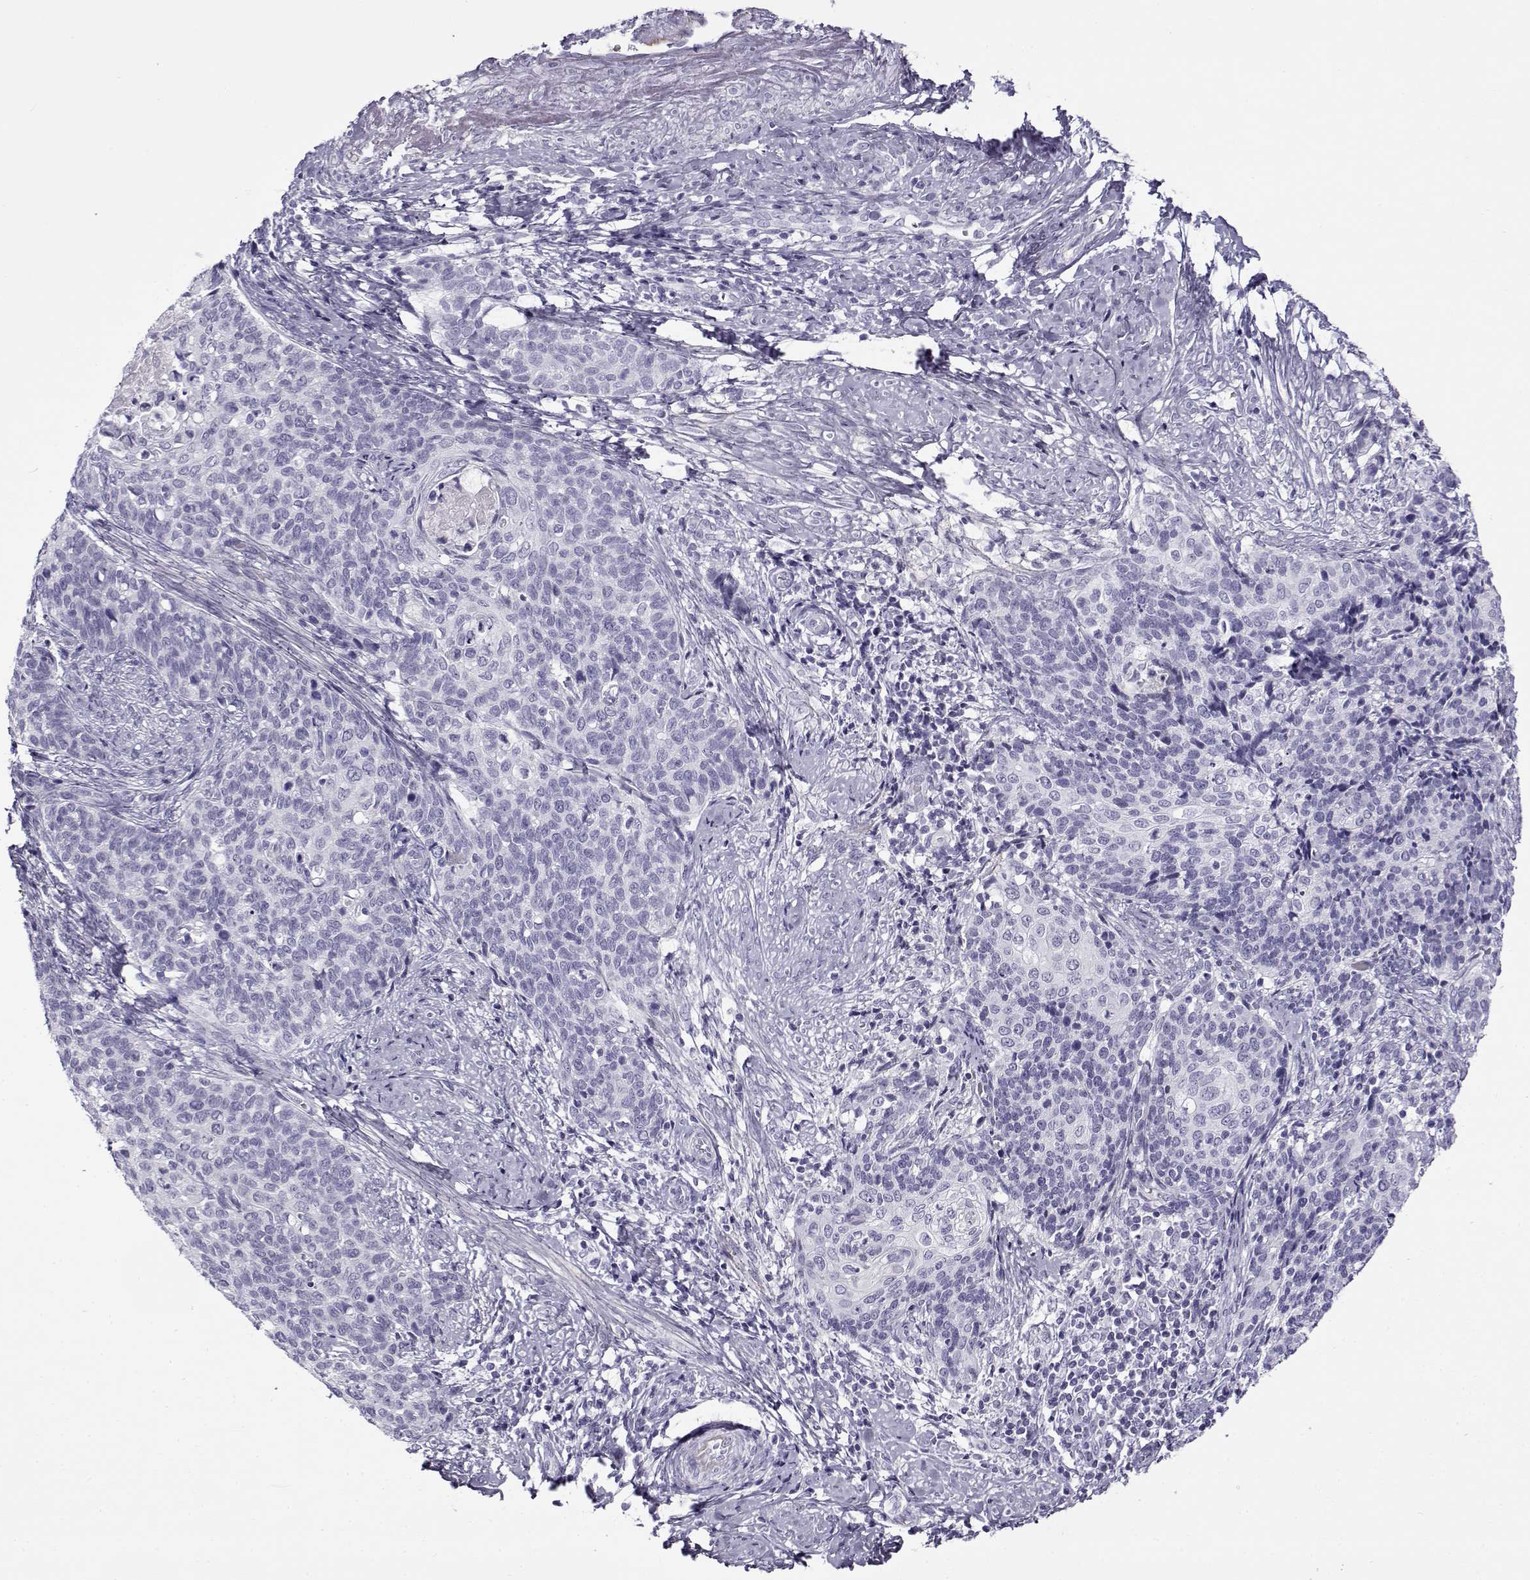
{"staining": {"intensity": "negative", "quantity": "none", "location": "none"}, "tissue": "cervical cancer", "cell_type": "Tumor cells", "image_type": "cancer", "snomed": [{"axis": "morphology", "description": "Squamous cell carcinoma, NOS"}, {"axis": "topography", "description": "Cervix"}], "caption": "Tumor cells show no significant expression in cervical cancer.", "gene": "GTSF1L", "patient": {"sex": "female", "age": 39}}